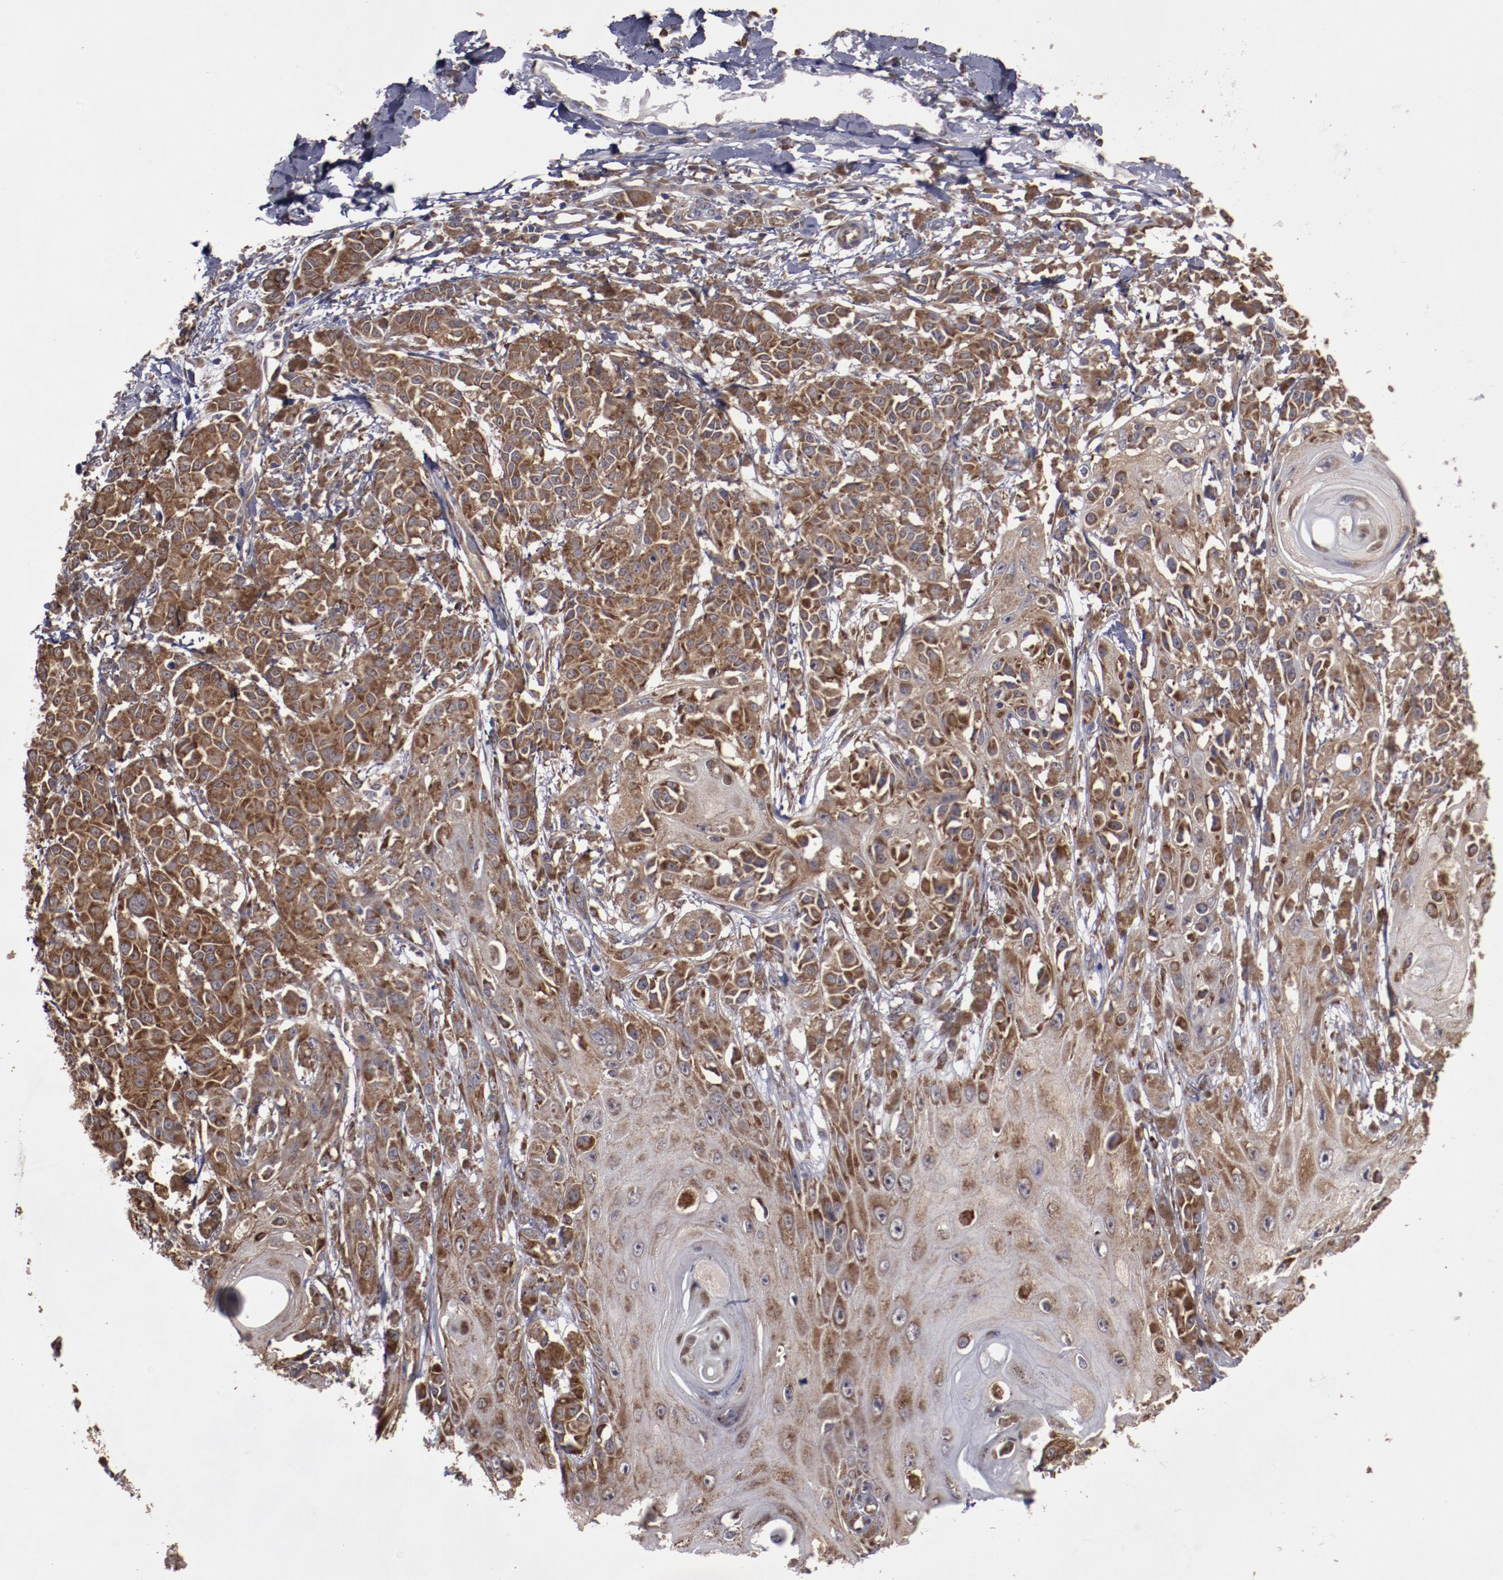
{"staining": {"intensity": "strong", "quantity": ">75%", "location": "cytoplasmic/membranous"}, "tissue": "melanoma", "cell_type": "Tumor cells", "image_type": "cancer", "snomed": [{"axis": "morphology", "description": "Malignant melanoma, NOS"}, {"axis": "topography", "description": "Skin"}], "caption": "Melanoma tissue demonstrates strong cytoplasmic/membranous expression in approximately >75% of tumor cells", "gene": "RPS4Y1", "patient": {"sex": "male", "age": 76}}